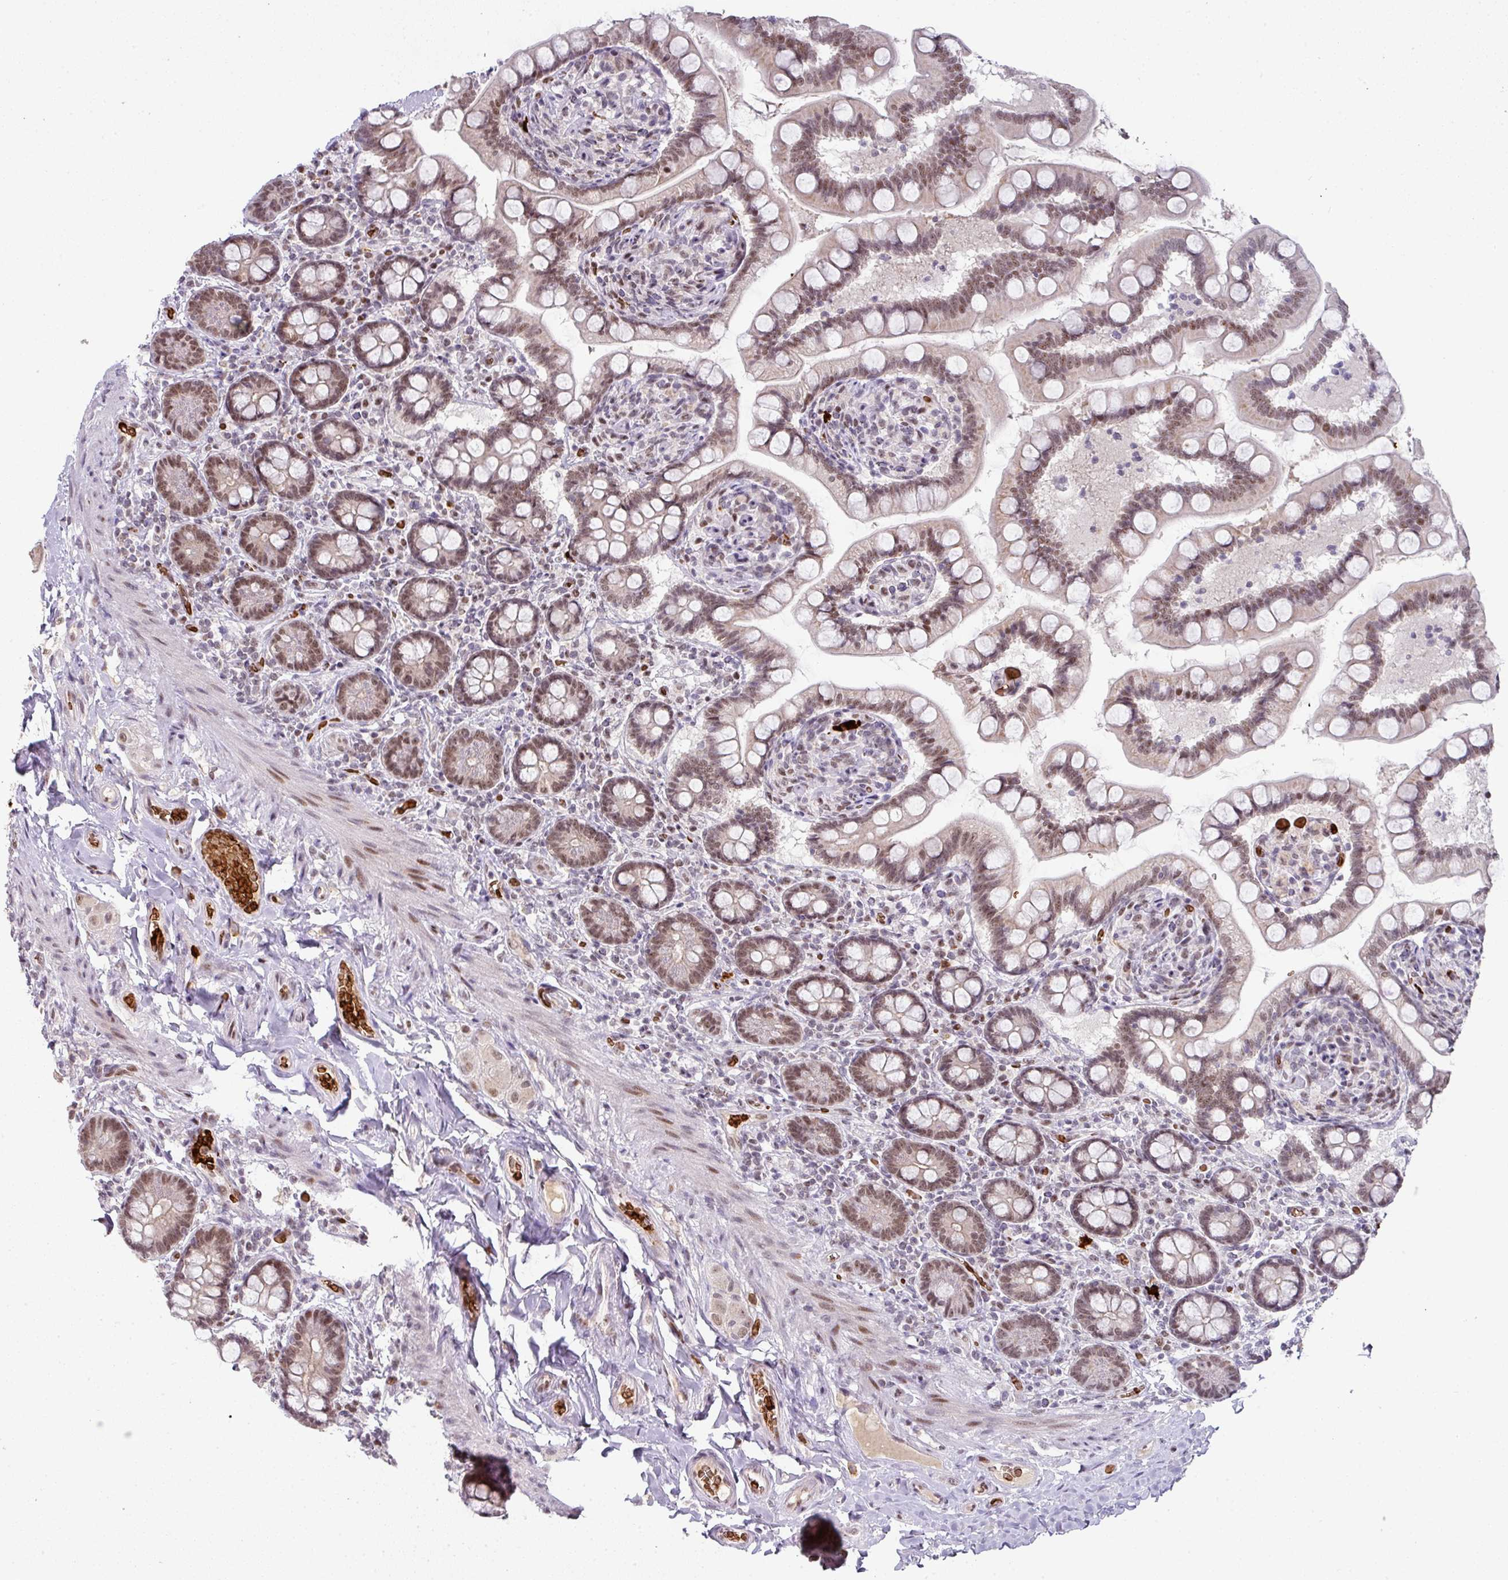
{"staining": {"intensity": "moderate", "quantity": ">75%", "location": "nuclear"}, "tissue": "small intestine", "cell_type": "Glandular cells", "image_type": "normal", "snomed": [{"axis": "morphology", "description": "Normal tissue, NOS"}, {"axis": "topography", "description": "Small intestine"}], "caption": "Human small intestine stained with a protein marker exhibits moderate staining in glandular cells.", "gene": "NEIL1", "patient": {"sex": "female", "age": 64}}